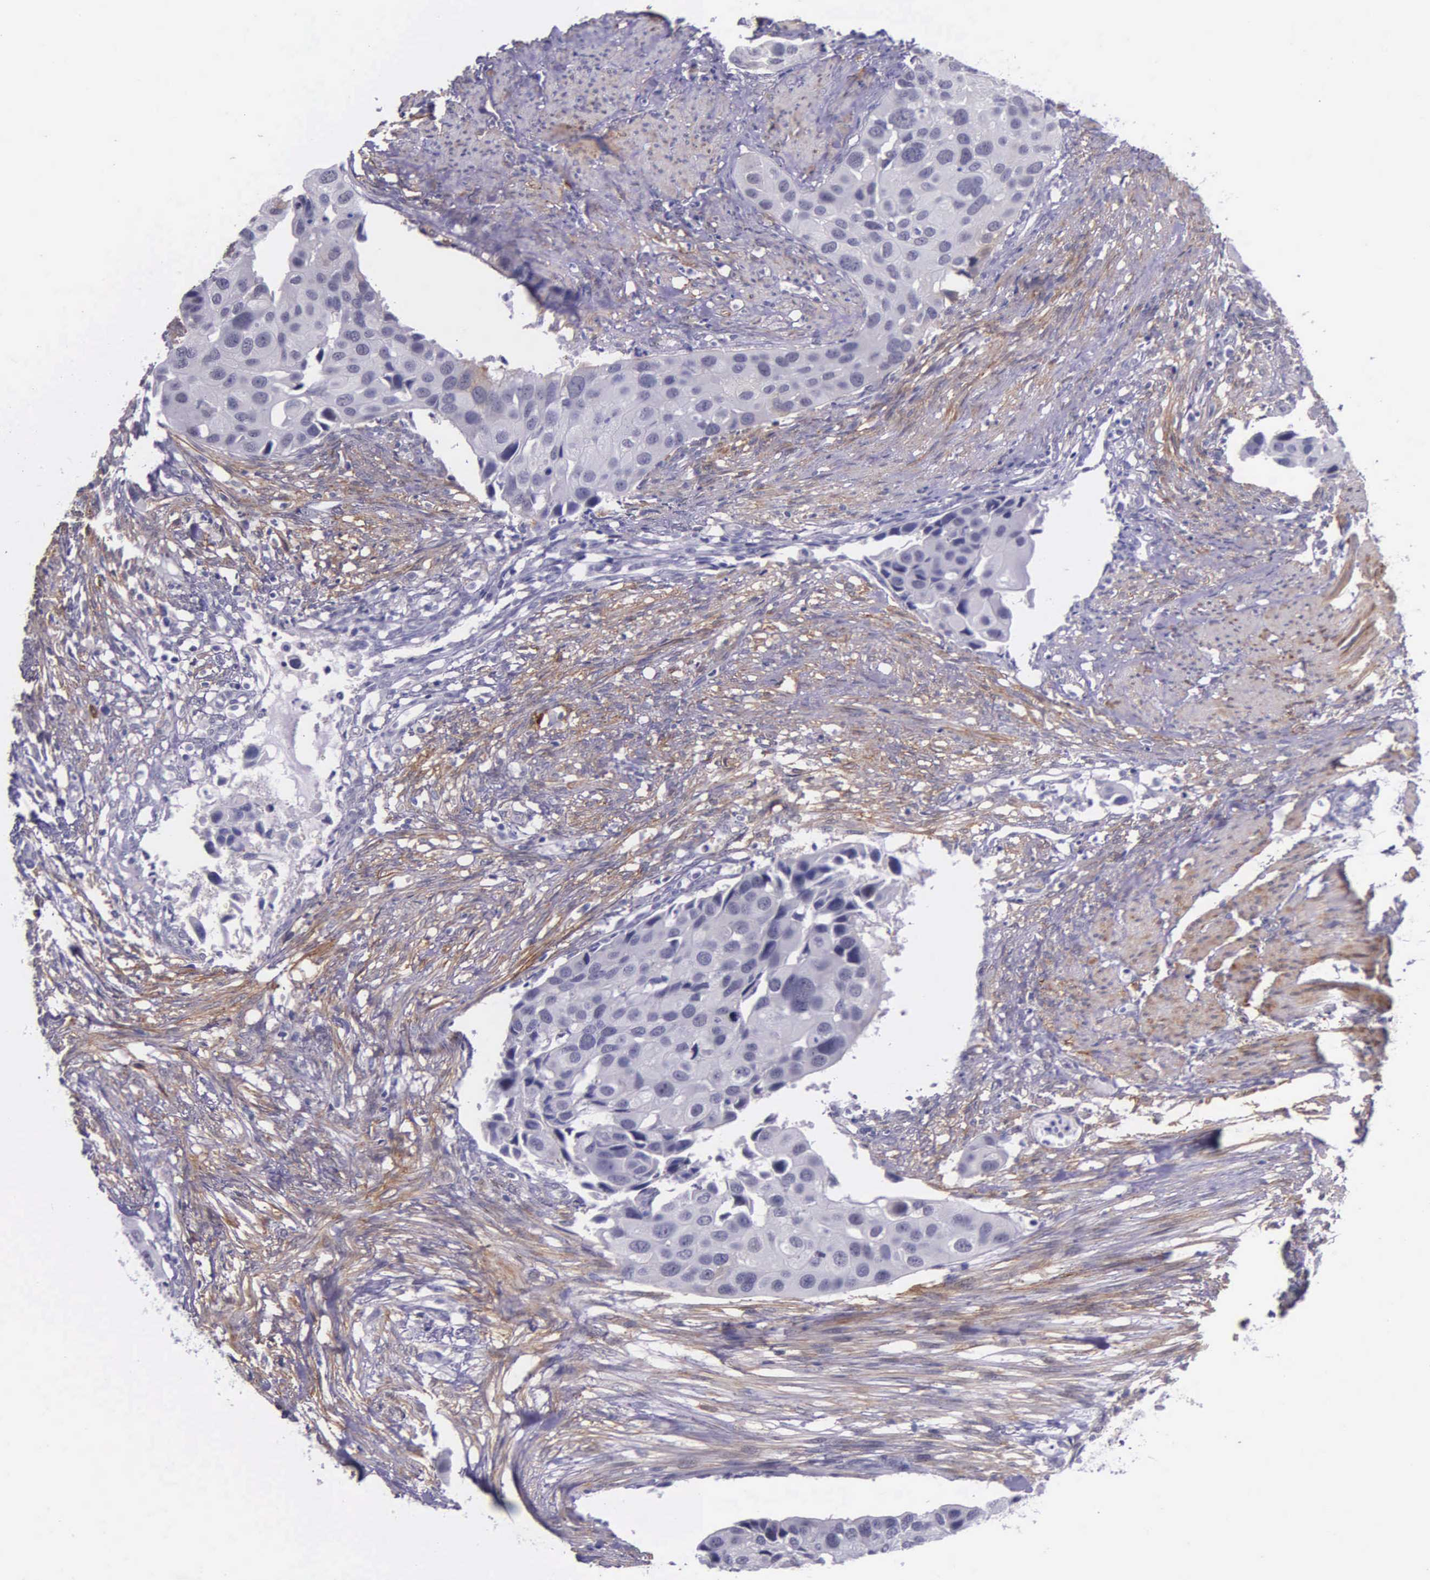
{"staining": {"intensity": "negative", "quantity": "none", "location": "none"}, "tissue": "urothelial cancer", "cell_type": "Tumor cells", "image_type": "cancer", "snomed": [{"axis": "morphology", "description": "Urothelial carcinoma, High grade"}, {"axis": "topography", "description": "Urinary bladder"}], "caption": "The immunohistochemistry (IHC) image has no significant positivity in tumor cells of urothelial cancer tissue.", "gene": "AHNAK2", "patient": {"sex": "male", "age": 55}}